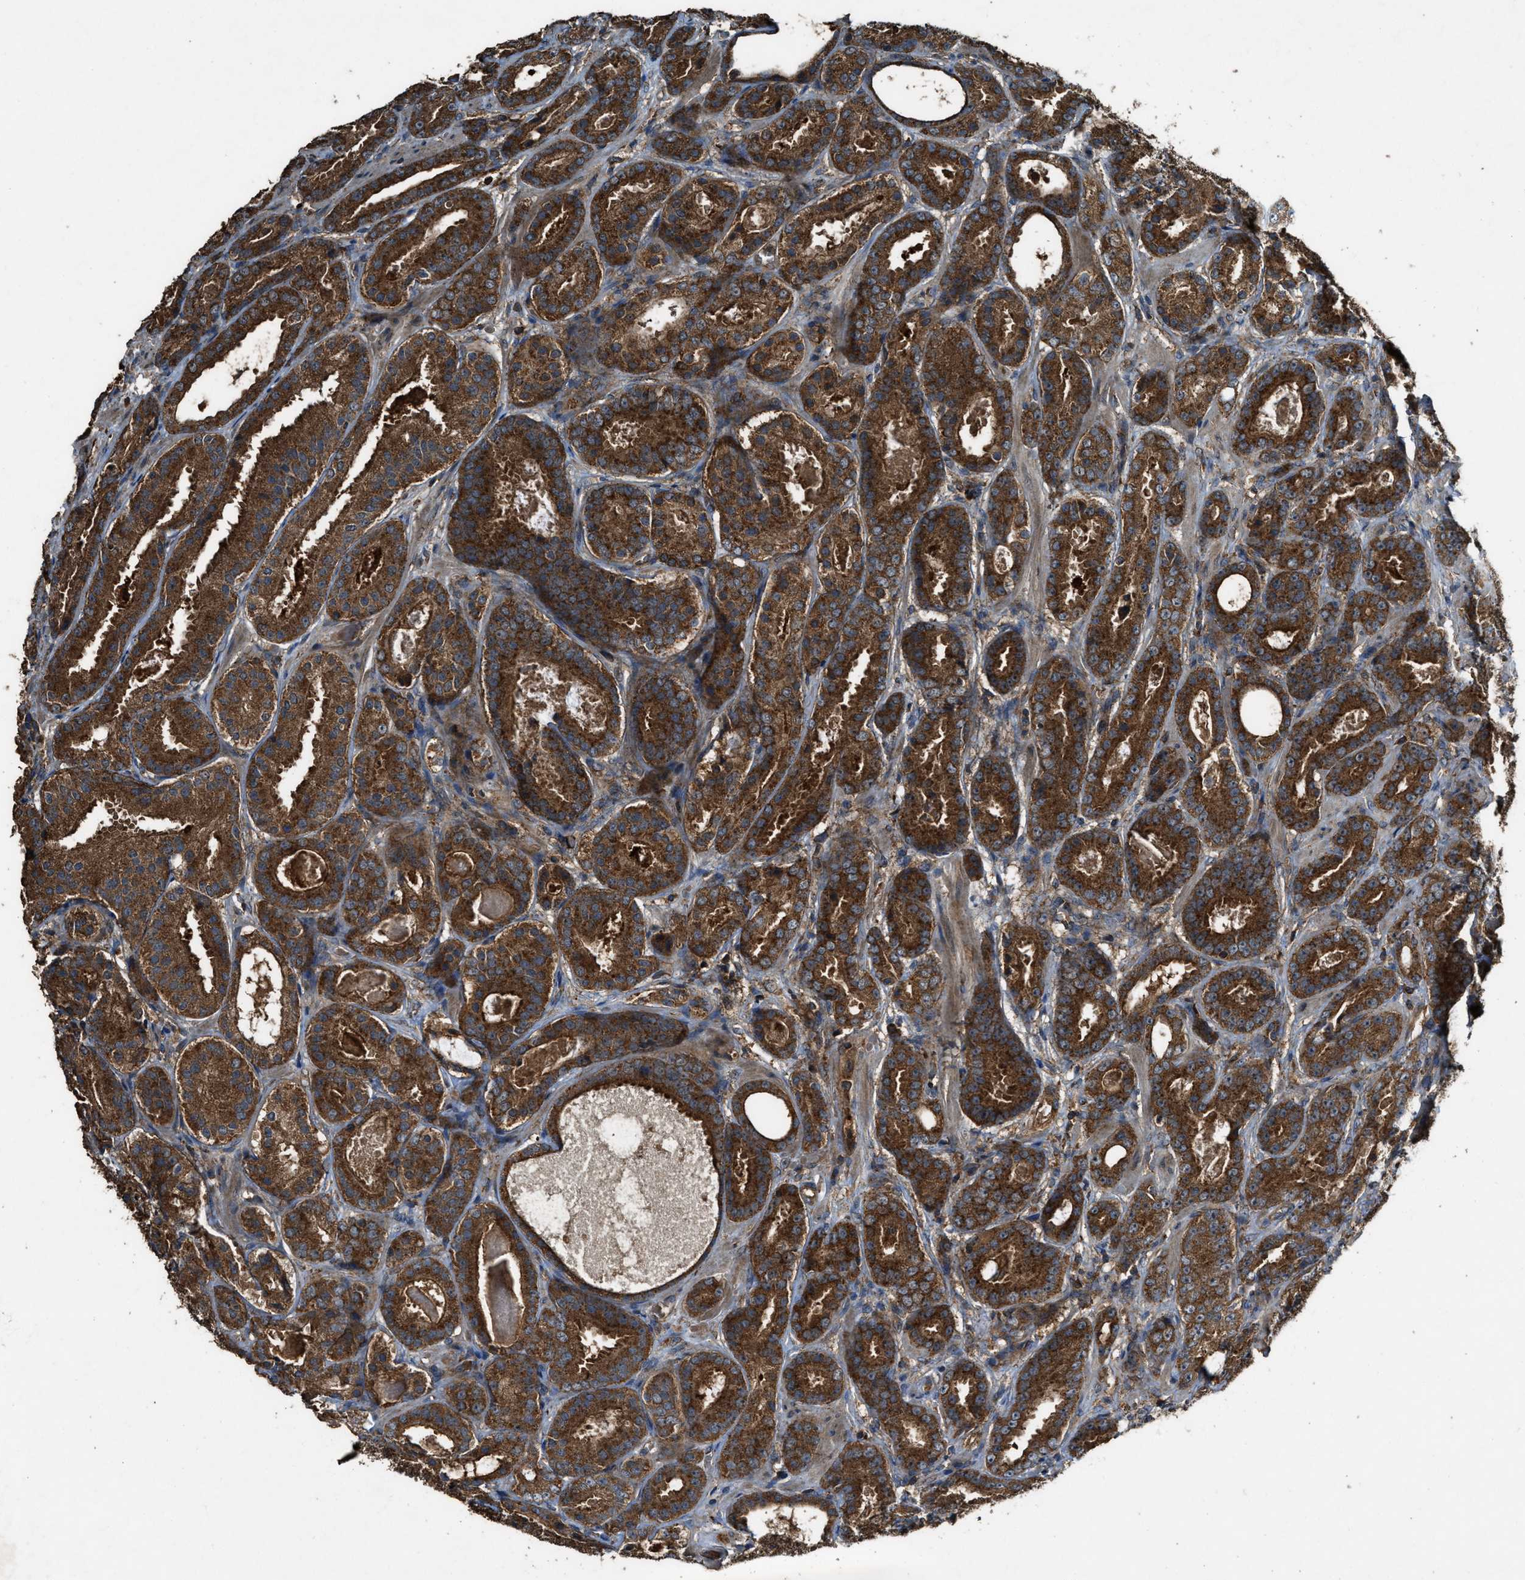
{"staining": {"intensity": "strong", "quantity": ">75%", "location": "cytoplasmic/membranous"}, "tissue": "prostate cancer", "cell_type": "Tumor cells", "image_type": "cancer", "snomed": [{"axis": "morphology", "description": "Adenocarcinoma, Low grade"}, {"axis": "topography", "description": "Prostate"}], "caption": "Protein expression analysis of prostate cancer (low-grade adenocarcinoma) exhibits strong cytoplasmic/membranous positivity in approximately >75% of tumor cells.", "gene": "MAP3K8", "patient": {"sex": "male", "age": 69}}